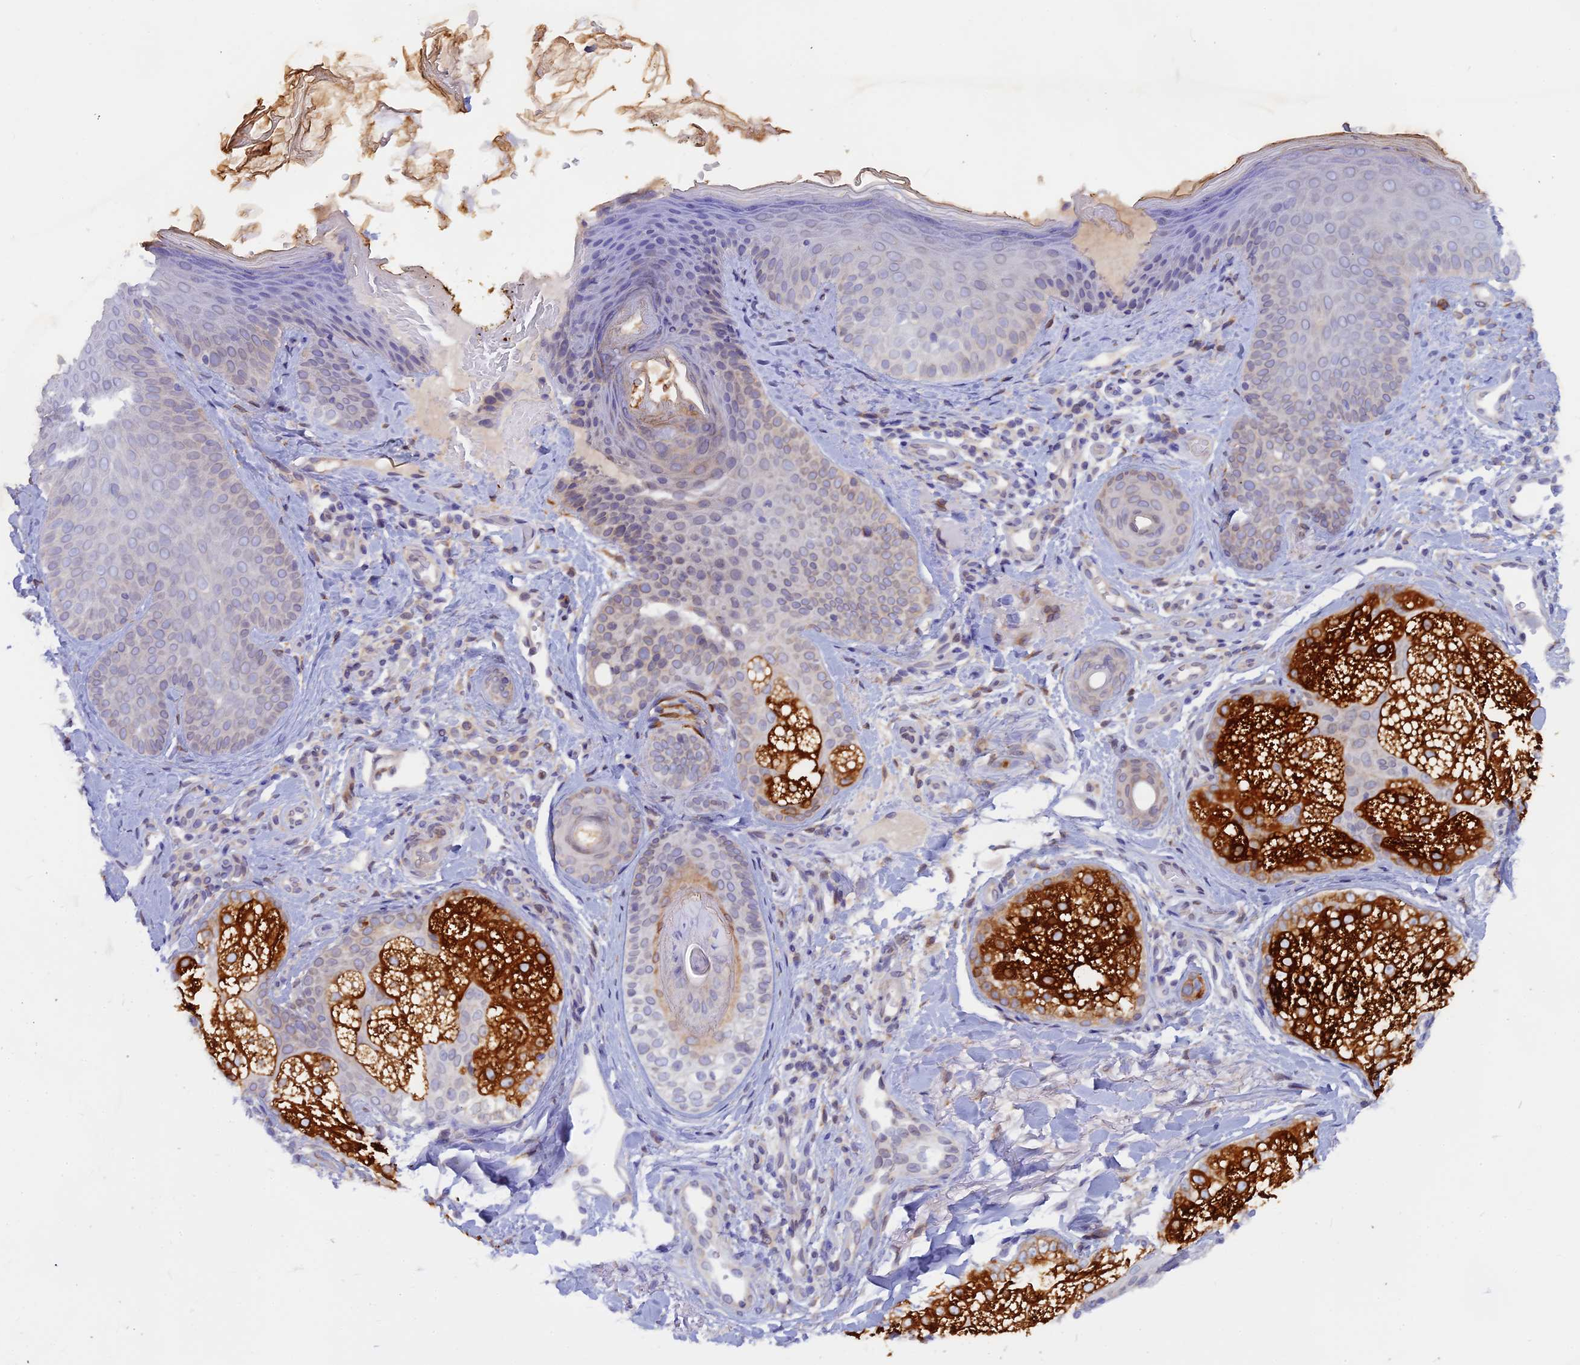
{"staining": {"intensity": "moderate", "quantity": ">75%", "location": "cytoplasmic/membranous"}, "tissue": "skin", "cell_type": "Fibroblasts", "image_type": "normal", "snomed": [{"axis": "morphology", "description": "Normal tissue, NOS"}, {"axis": "topography", "description": "Skin"}], "caption": "A medium amount of moderate cytoplasmic/membranous staining is seen in approximately >75% of fibroblasts in unremarkable skin.", "gene": "TLCD1", "patient": {"sex": "male", "age": 57}}